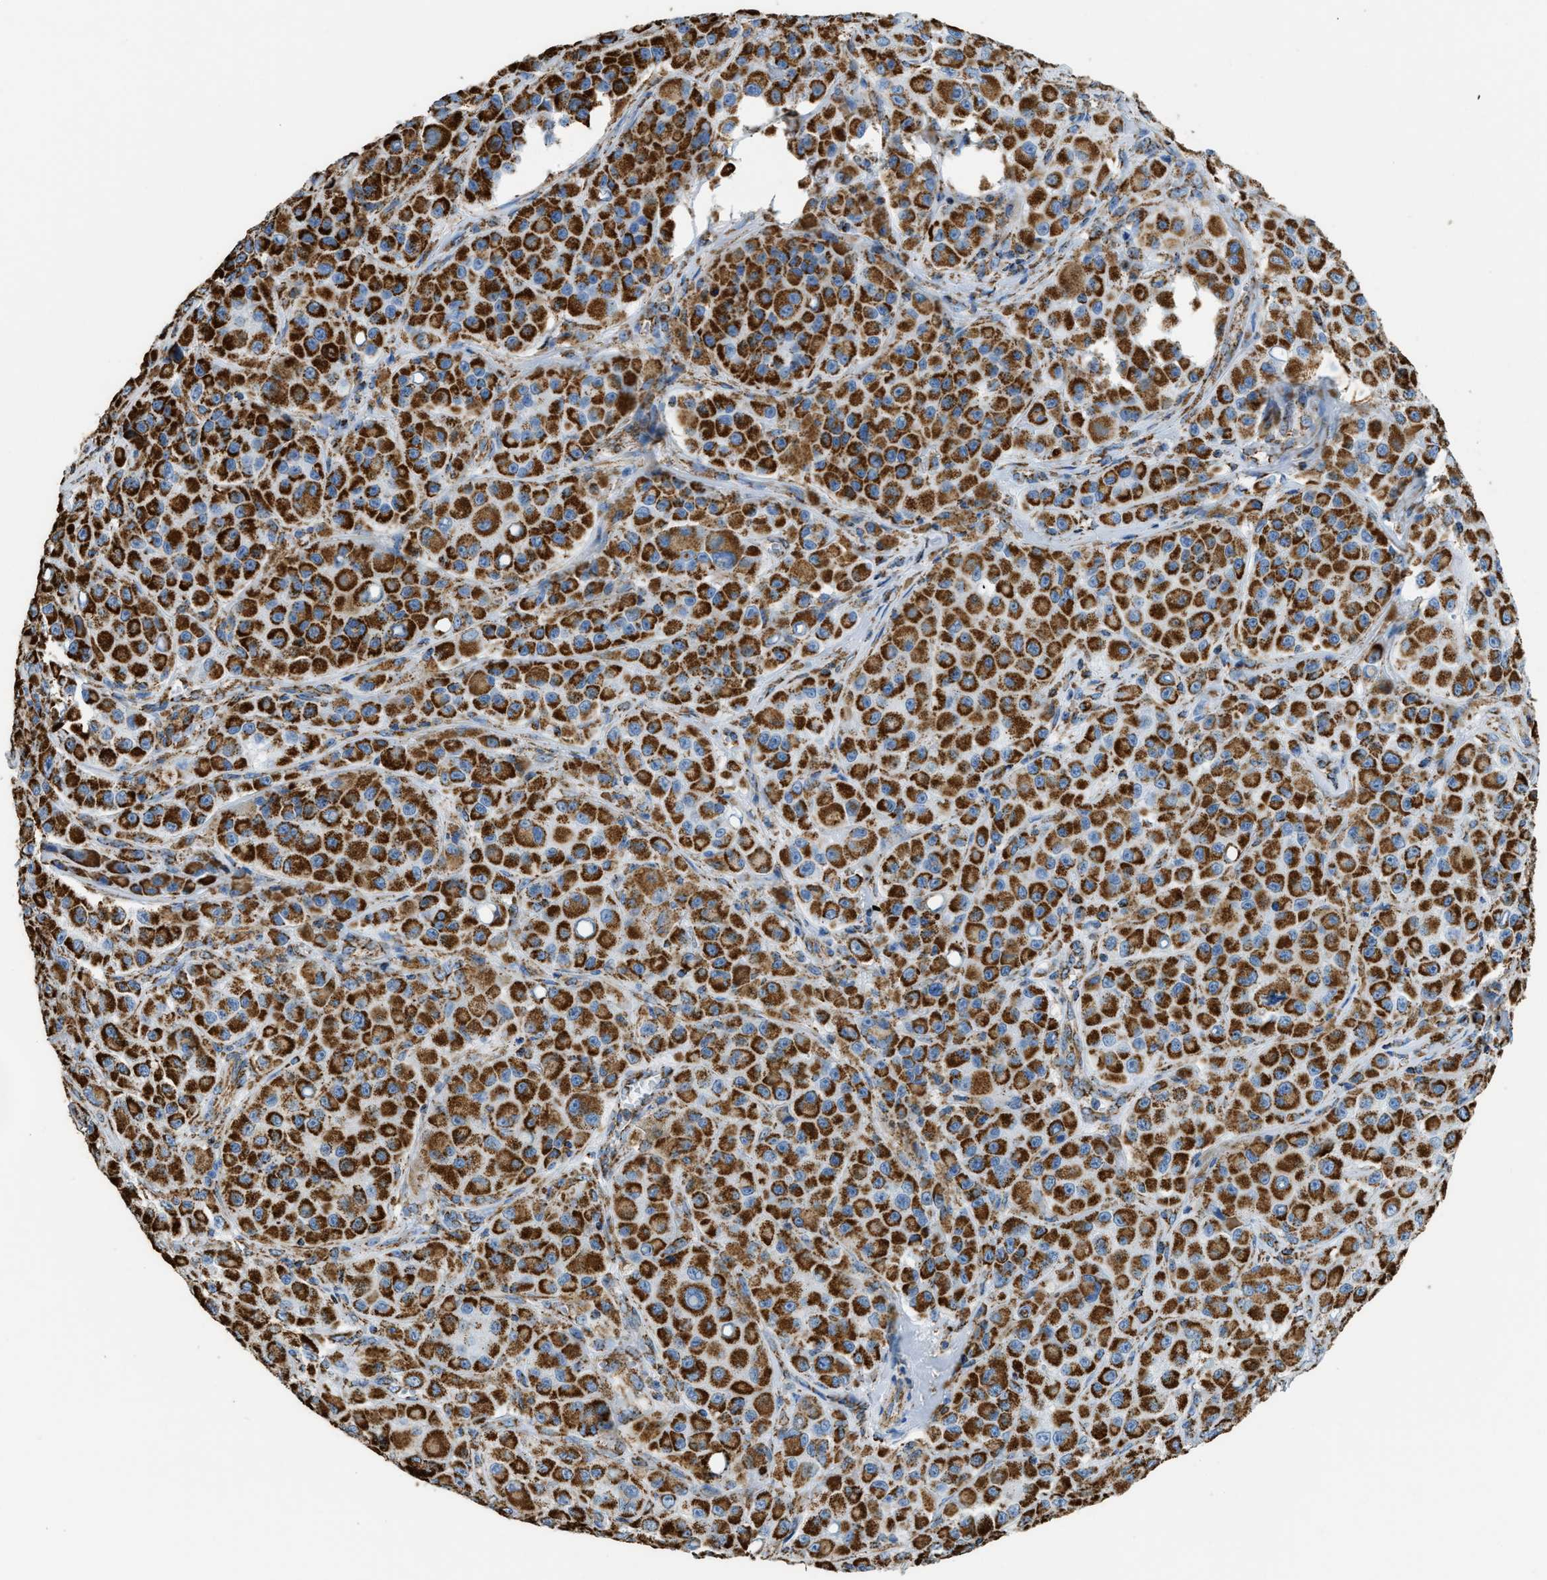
{"staining": {"intensity": "strong", "quantity": ">75%", "location": "cytoplasmic/membranous"}, "tissue": "melanoma", "cell_type": "Tumor cells", "image_type": "cancer", "snomed": [{"axis": "morphology", "description": "Malignant melanoma, NOS"}, {"axis": "topography", "description": "Skin"}], "caption": "Immunohistochemistry (IHC) photomicrograph of neoplastic tissue: human malignant melanoma stained using IHC reveals high levels of strong protein expression localized specifically in the cytoplasmic/membranous of tumor cells, appearing as a cytoplasmic/membranous brown color.", "gene": "IRX6", "patient": {"sex": "male", "age": 84}}